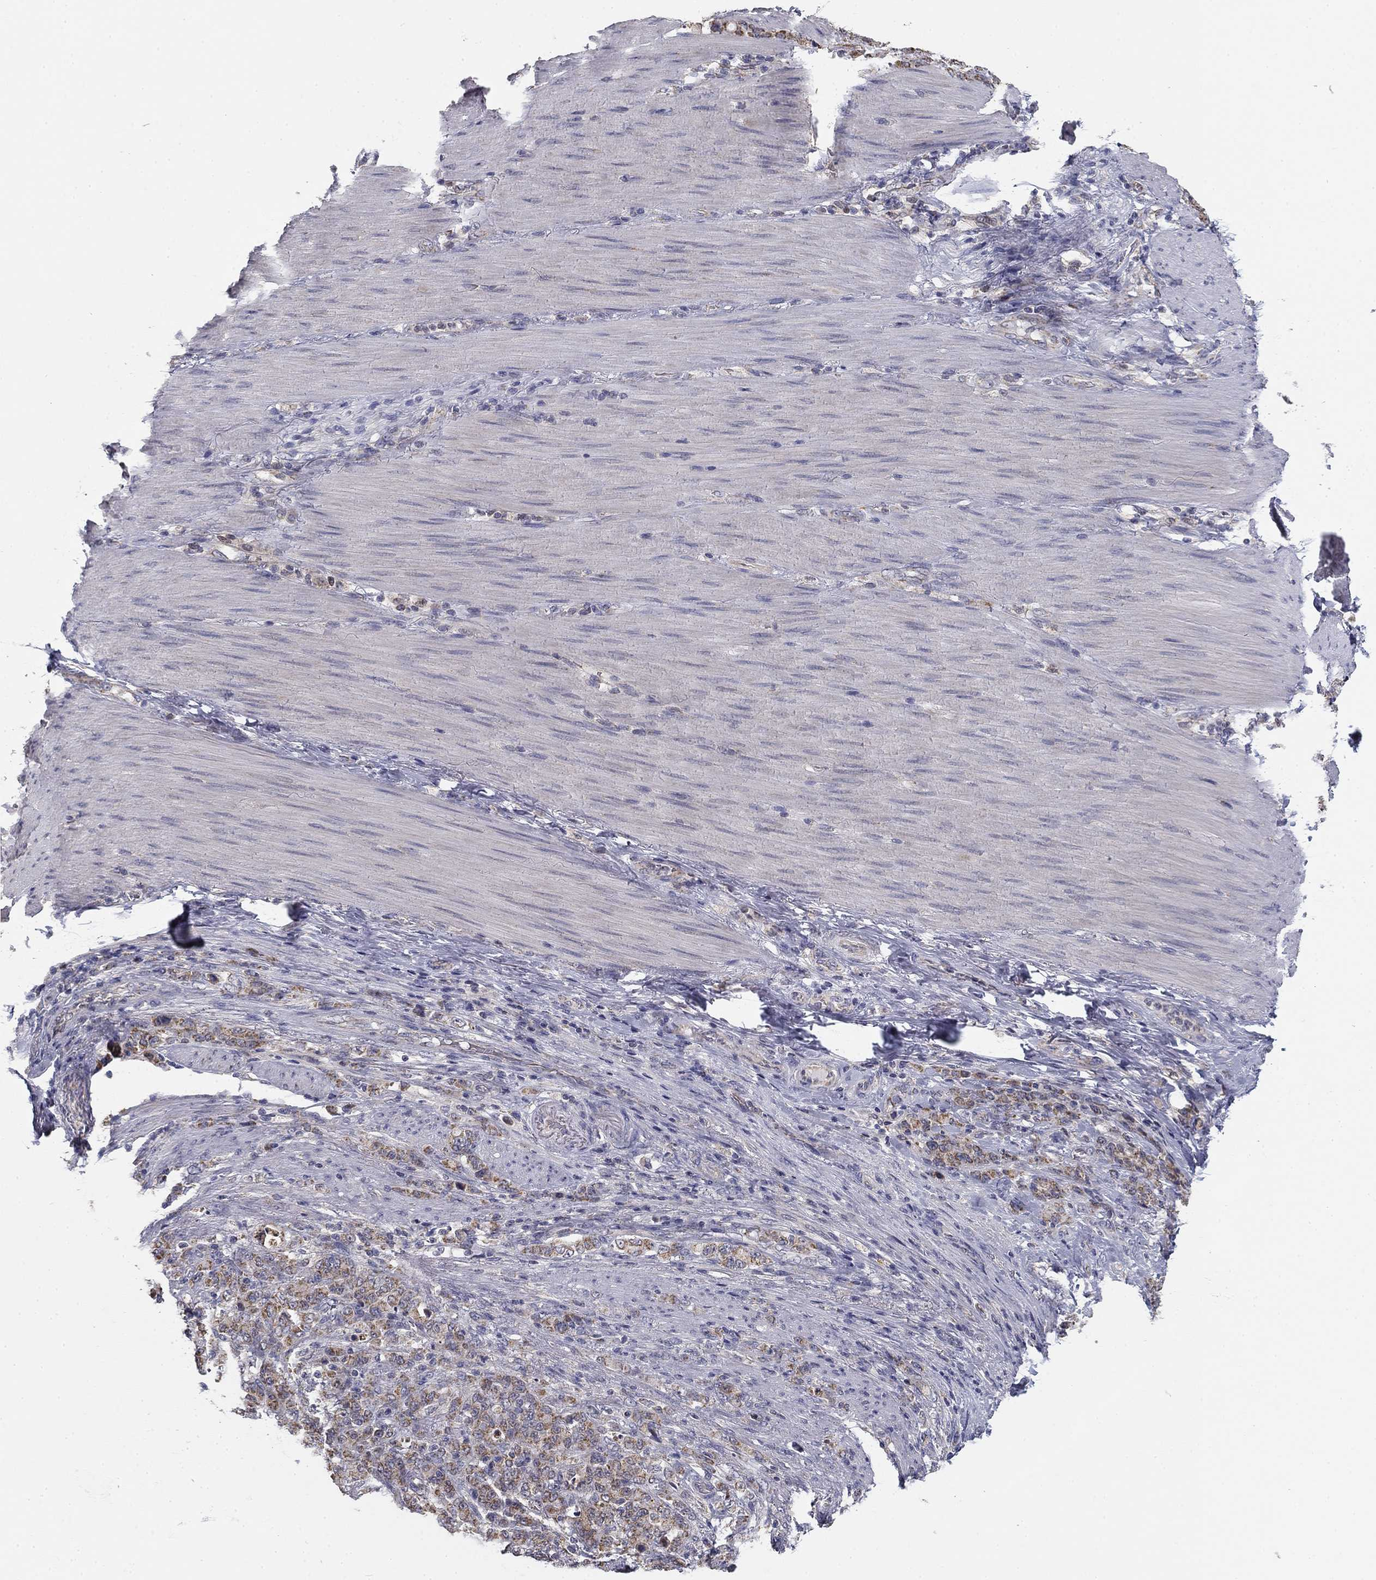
{"staining": {"intensity": "weak", "quantity": ">75%", "location": "cytoplasmic/membranous"}, "tissue": "stomach cancer", "cell_type": "Tumor cells", "image_type": "cancer", "snomed": [{"axis": "morphology", "description": "Normal tissue, NOS"}, {"axis": "morphology", "description": "Adenocarcinoma, NOS"}, {"axis": "topography", "description": "Stomach"}], "caption": "Immunohistochemistry photomicrograph of neoplastic tissue: human stomach cancer (adenocarcinoma) stained using immunohistochemistry (IHC) exhibits low levels of weak protein expression localized specifically in the cytoplasmic/membranous of tumor cells, appearing as a cytoplasmic/membranous brown color.", "gene": "SLC2A9", "patient": {"sex": "female", "age": 79}}